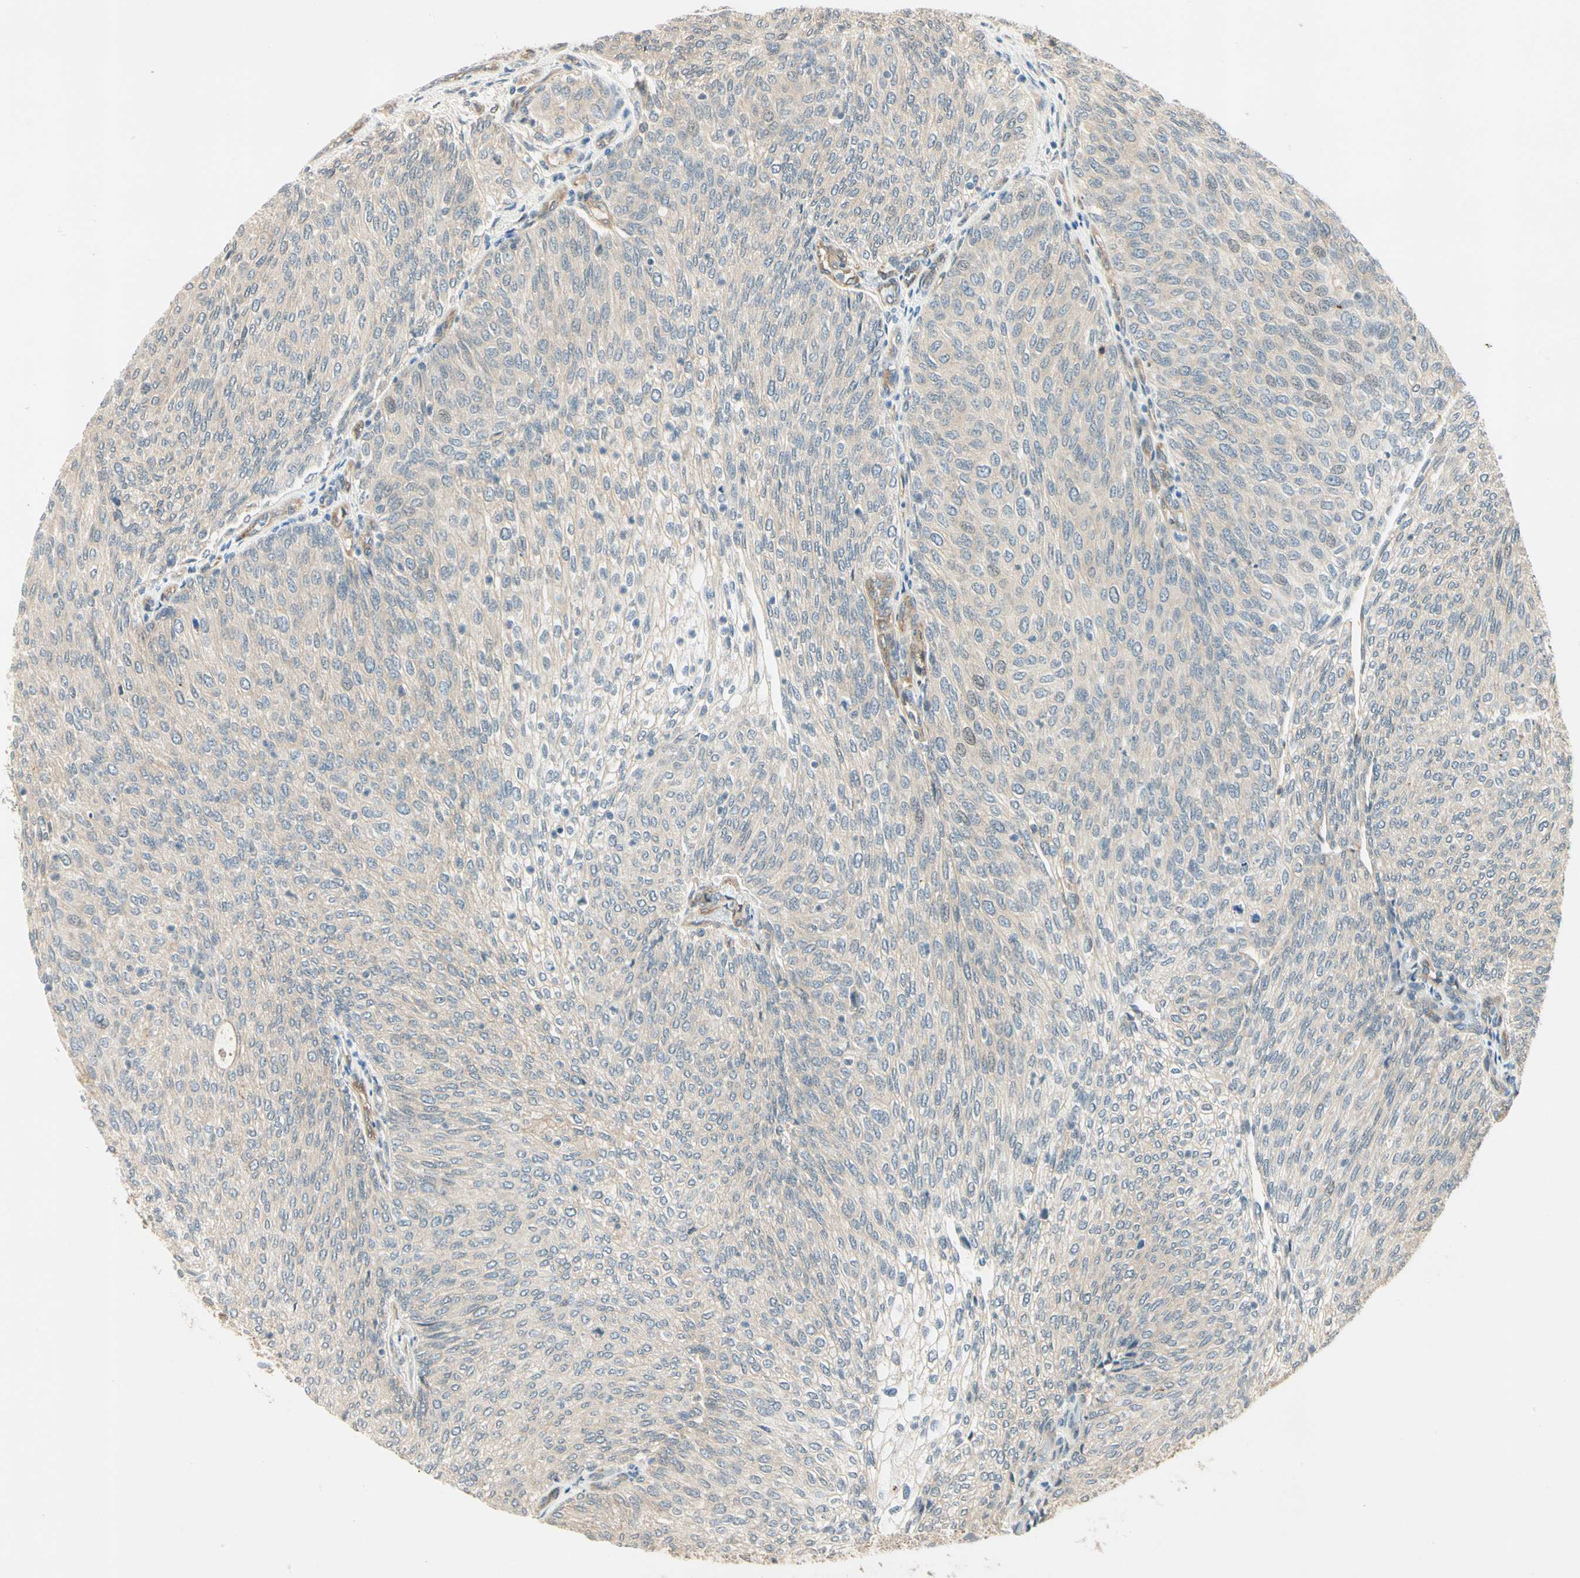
{"staining": {"intensity": "weak", "quantity": ">75%", "location": "cytoplasmic/membranous"}, "tissue": "urothelial cancer", "cell_type": "Tumor cells", "image_type": "cancer", "snomed": [{"axis": "morphology", "description": "Urothelial carcinoma, Low grade"}, {"axis": "topography", "description": "Urinary bladder"}], "caption": "Immunohistochemistry histopathology image of human low-grade urothelial carcinoma stained for a protein (brown), which exhibits low levels of weak cytoplasmic/membranous expression in approximately >75% of tumor cells.", "gene": "ROCK2", "patient": {"sex": "female", "age": 79}}